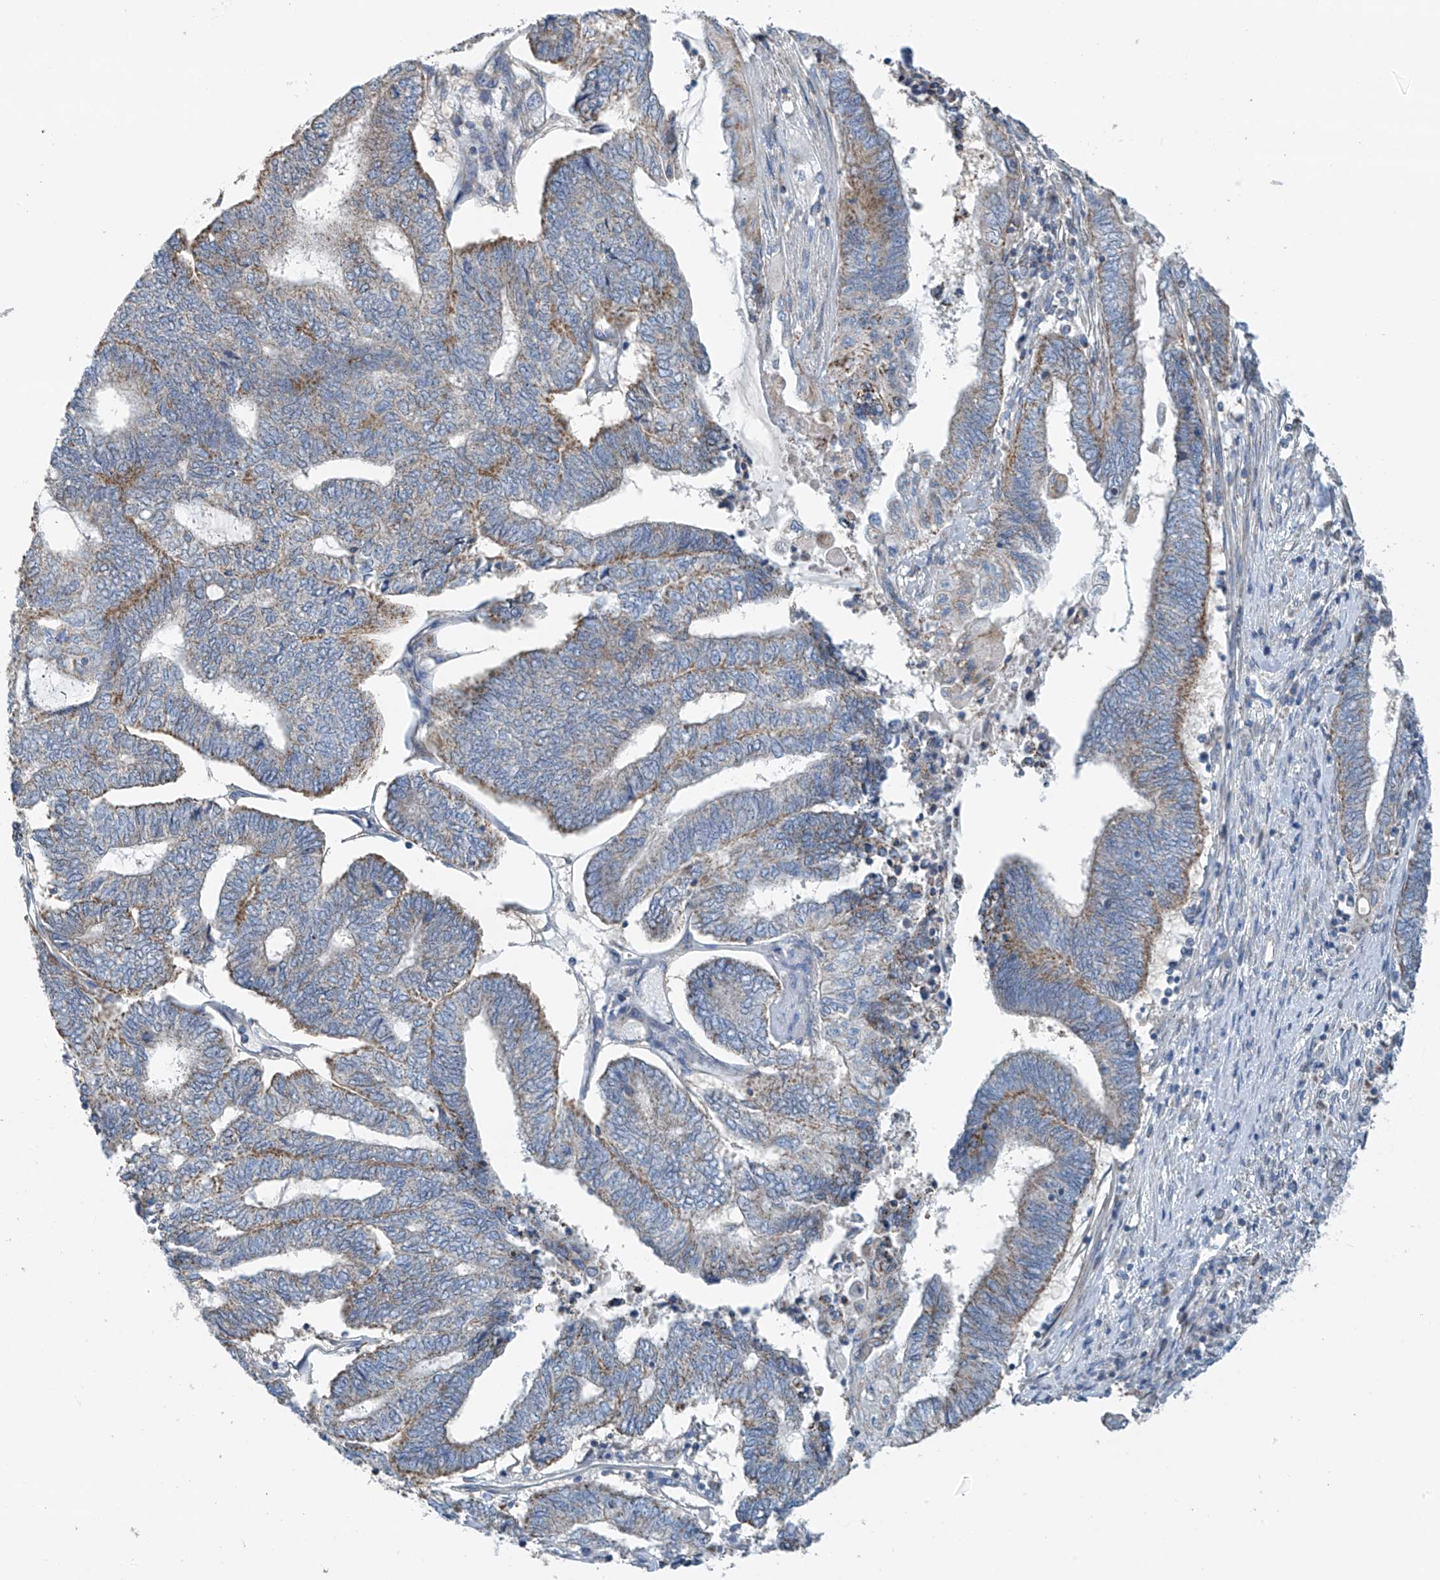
{"staining": {"intensity": "moderate", "quantity": "25%-75%", "location": "cytoplasmic/membranous"}, "tissue": "endometrial cancer", "cell_type": "Tumor cells", "image_type": "cancer", "snomed": [{"axis": "morphology", "description": "Adenocarcinoma, NOS"}, {"axis": "topography", "description": "Uterus"}, {"axis": "topography", "description": "Endometrium"}], "caption": "Moderate cytoplasmic/membranous protein positivity is seen in approximately 25%-75% of tumor cells in adenocarcinoma (endometrial). (brown staining indicates protein expression, while blue staining denotes nuclei).", "gene": "SYN3", "patient": {"sex": "female", "age": 70}}